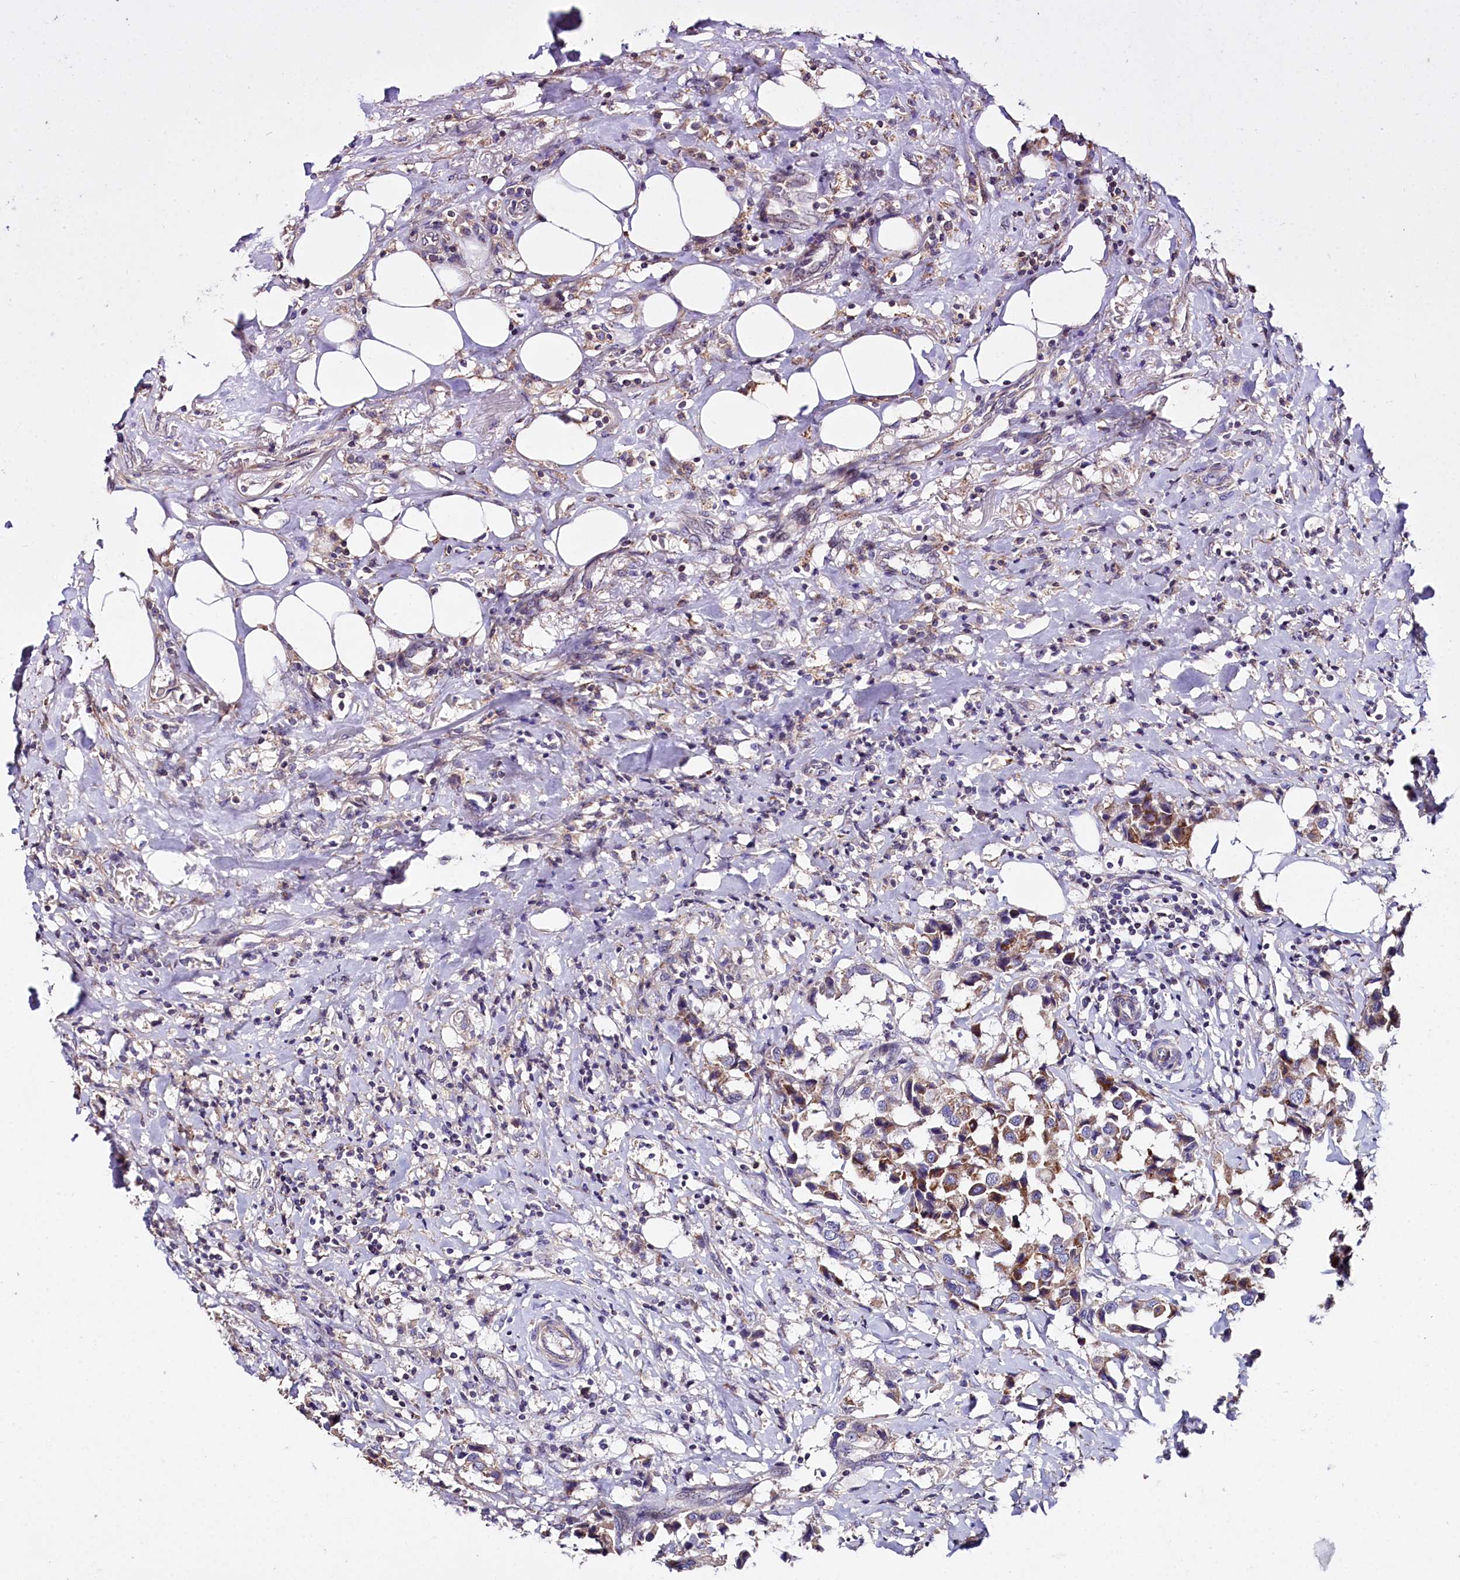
{"staining": {"intensity": "moderate", "quantity": ">75%", "location": "cytoplasmic/membranous"}, "tissue": "breast cancer", "cell_type": "Tumor cells", "image_type": "cancer", "snomed": [{"axis": "morphology", "description": "Duct carcinoma"}, {"axis": "topography", "description": "Breast"}], "caption": "A medium amount of moderate cytoplasmic/membranous expression is seen in about >75% of tumor cells in breast cancer tissue.", "gene": "RPUSD3", "patient": {"sex": "female", "age": 80}}